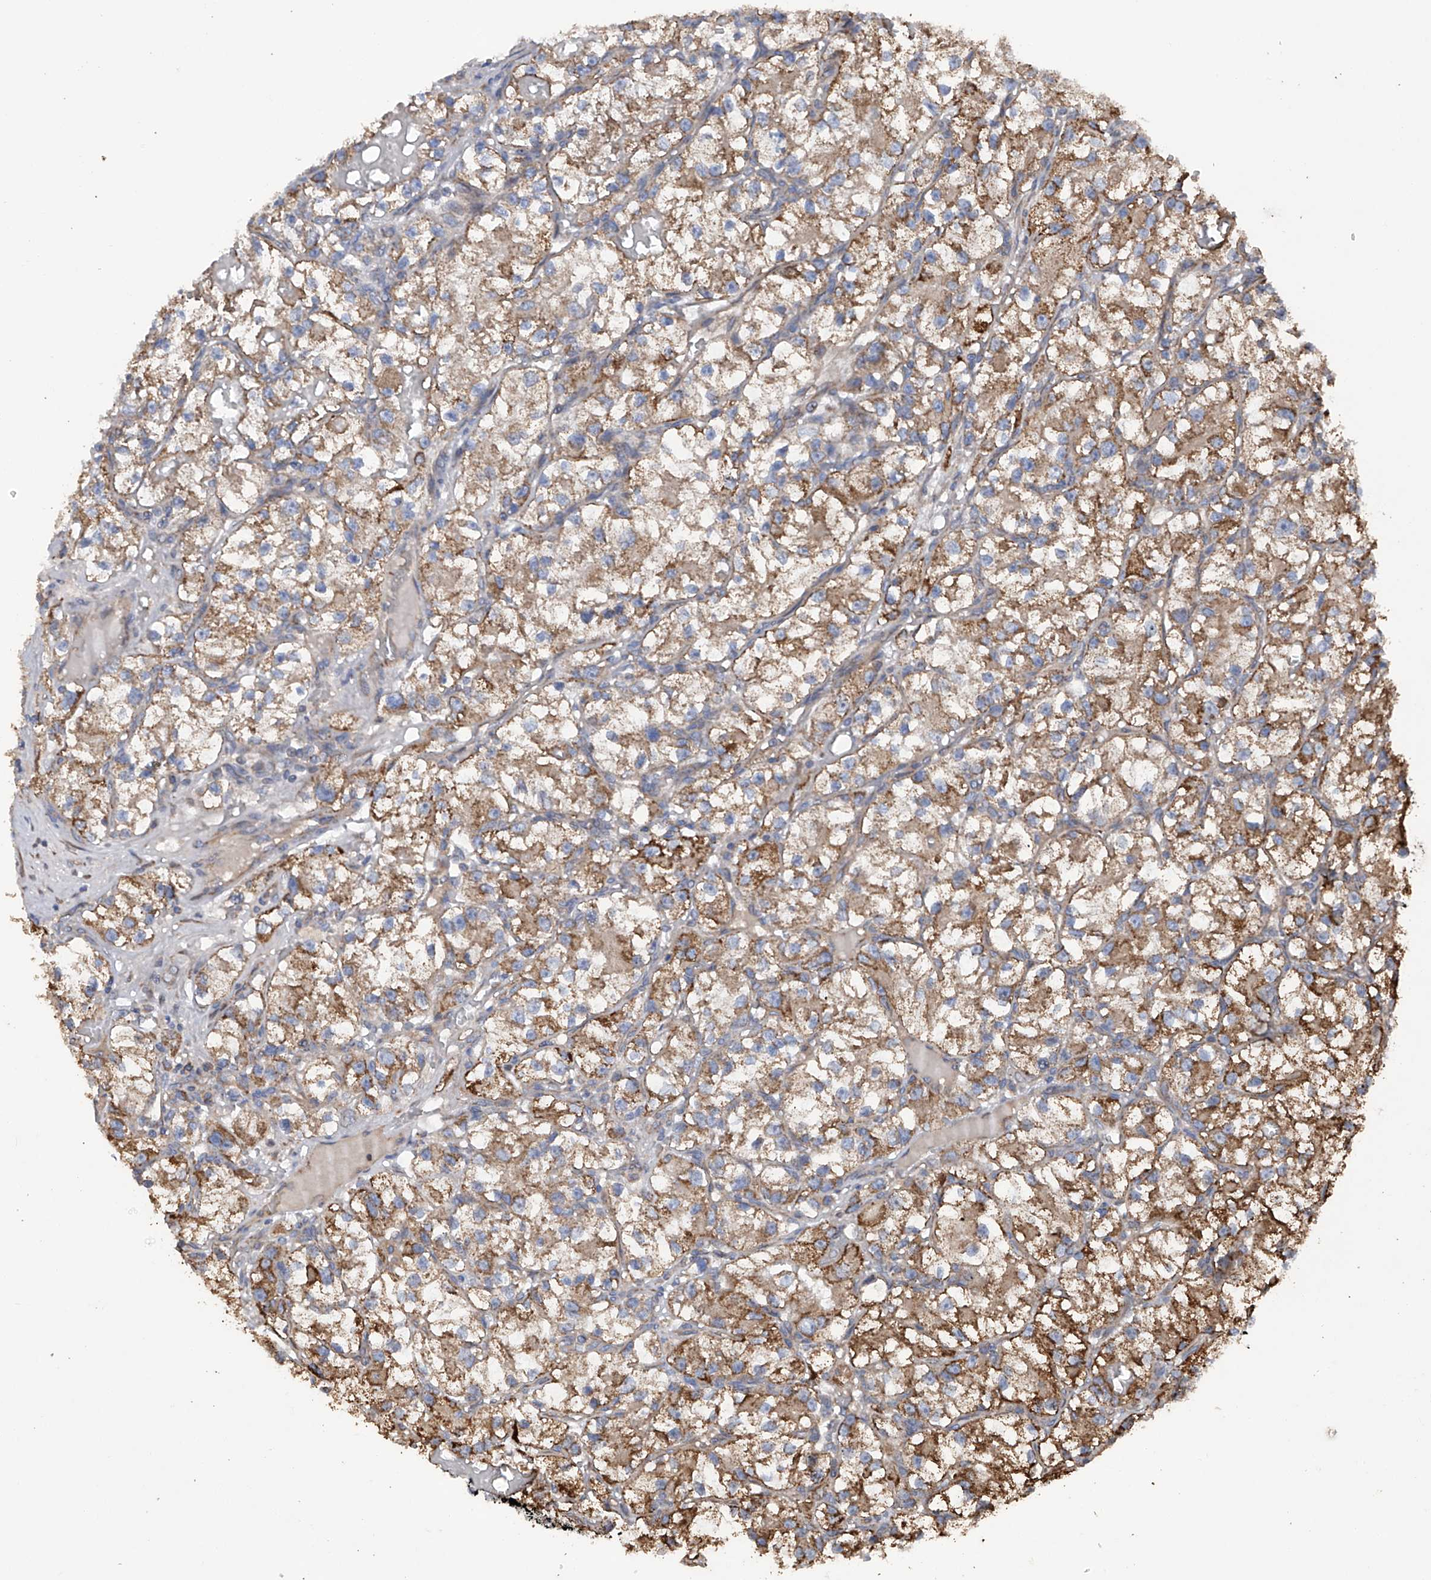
{"staining": {"intensity": "moderate", "quantity": ">75%", "location": "cytoplasmic/membranous"}, "tissue": "renal cancer", "cell_type": "Tumor cells", "image_type": "cancer", "snomed": [{"axis": "morphology", "description": "Adenocarcinoma, NOS"}, {"axis": "topography", "description": "Kidney"}], "caption": "A brown stain highlights moderate cytoplasmic/membranous staining of a protein in human adenocarcinoma (renal) tumor cells.", "gene": "ASCC3", "patient": {"sex": "female", "age": 57}}